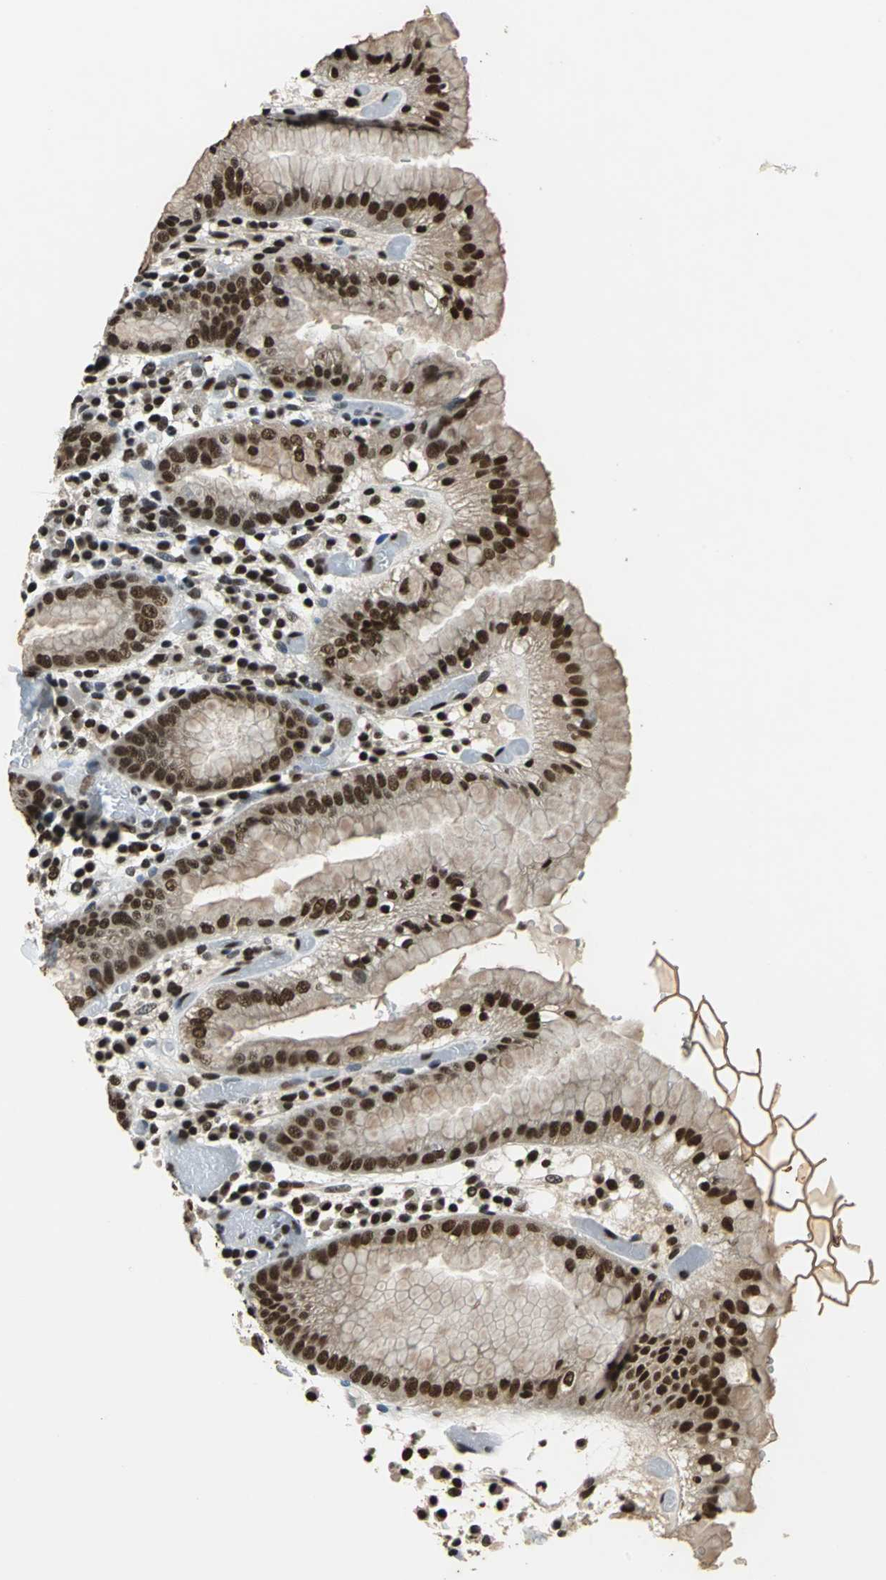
{"staining": {"intensity": "strong", "quantity": ">75%", "location": "nuclear"}, "tissue": "stomach", "cell_type": "Glandular cells", "image_type": "normal", "snomed": [{"axis": "morphology", "description": "Normal tissue, NOS"}, {"axis": "topography", "description": "Stomach"}, {"axis": "topography", "description": "Stomach, lower"}], "caption": "Immunohistochemical staining of benign human stomach shows strong nuclear protein staining in about >75% of glandular cells. (DAB IHC with brightfield microscopy, high magnification).", "gene": "RBM14", "patient": {"sex": "female", "age": 75}}